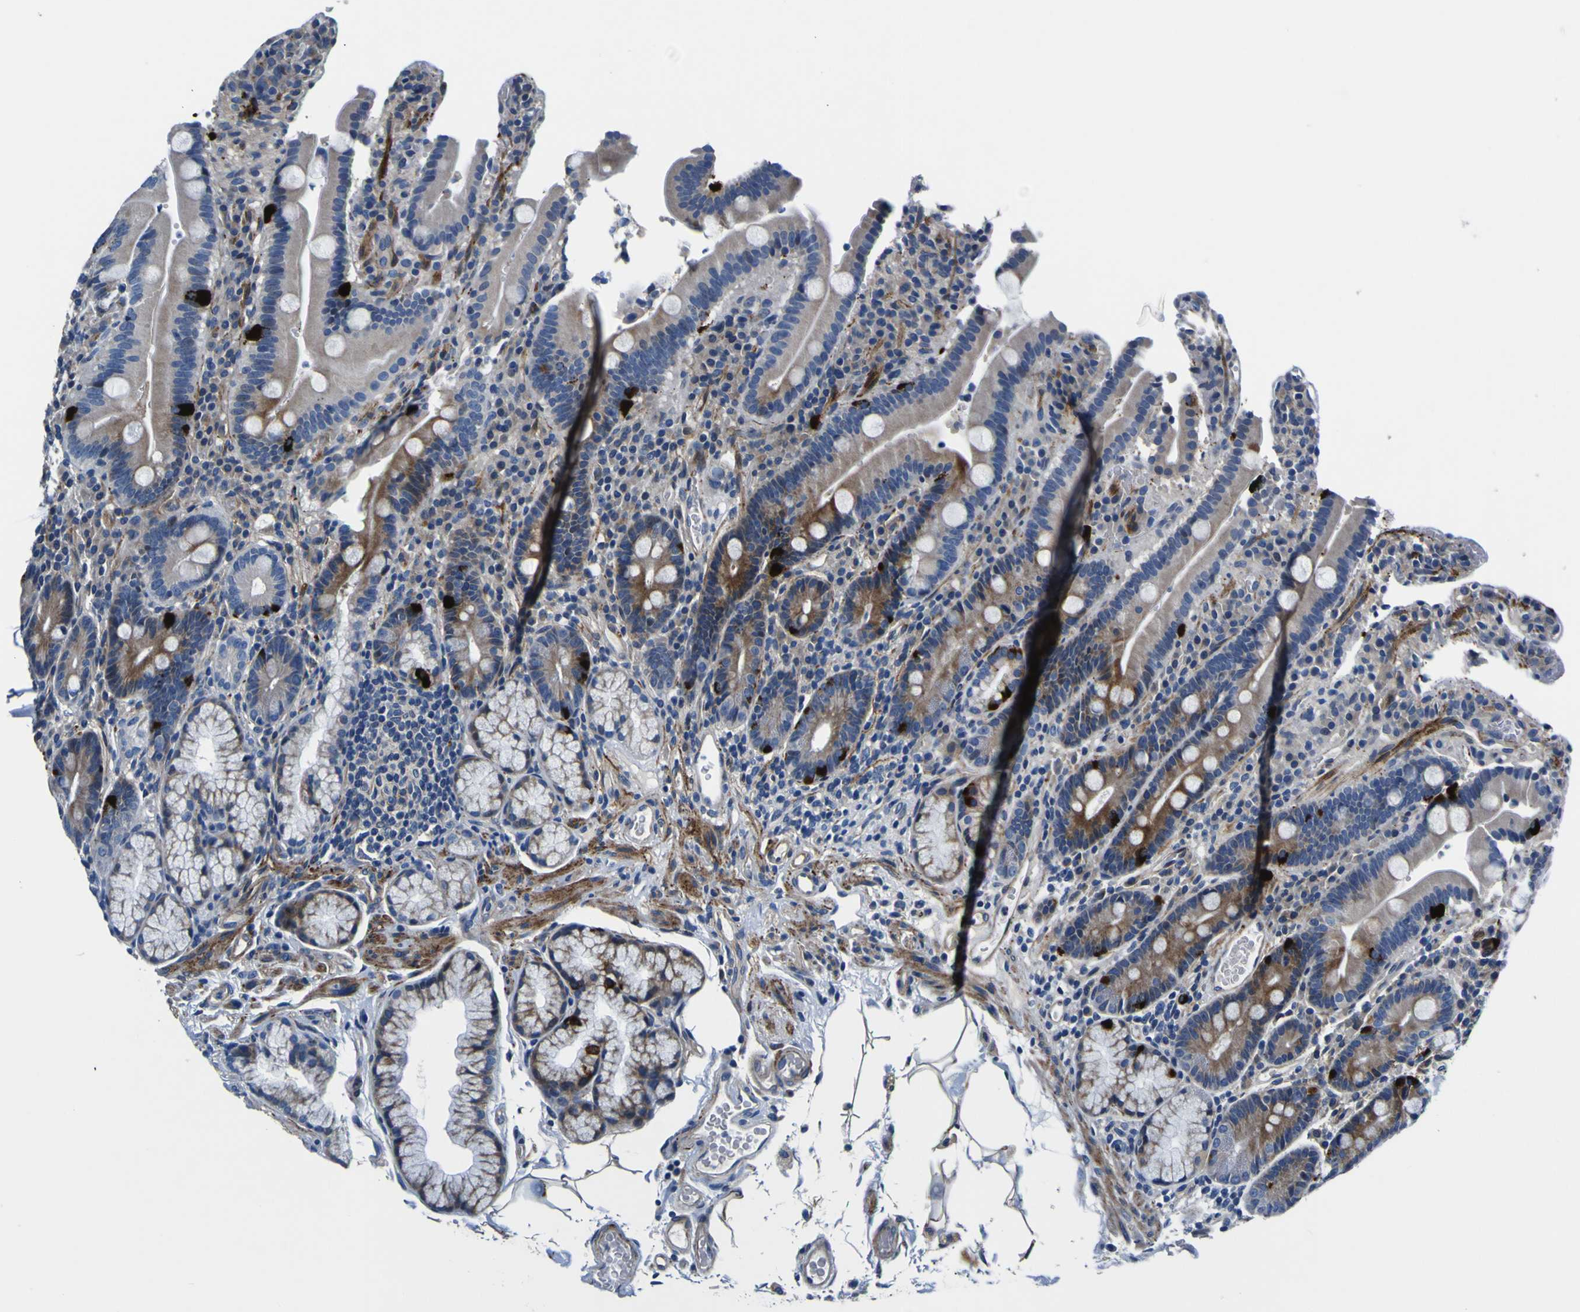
{"staining": {"intensity": "moderate", "quantity": ">75%", "location": "cytoplasmic/membranous"}, "tissue": "duodenum", "cell_type": "Glandular cells", "image_type": "normal", "snomed": [{"axis": "morphology", "description": "Normal tissue, NOS"}, {"axis": "topography", "description": "Small intestine, NOS"}], "caption": "Brown immunohistochemical staining in unremarkable human duodenum exhibits moderate cytoplasmic/membranous staining in about >75% of glandular cells.", "gene": "AGAP3", "patient": {"sex": "female", "age": 71}}